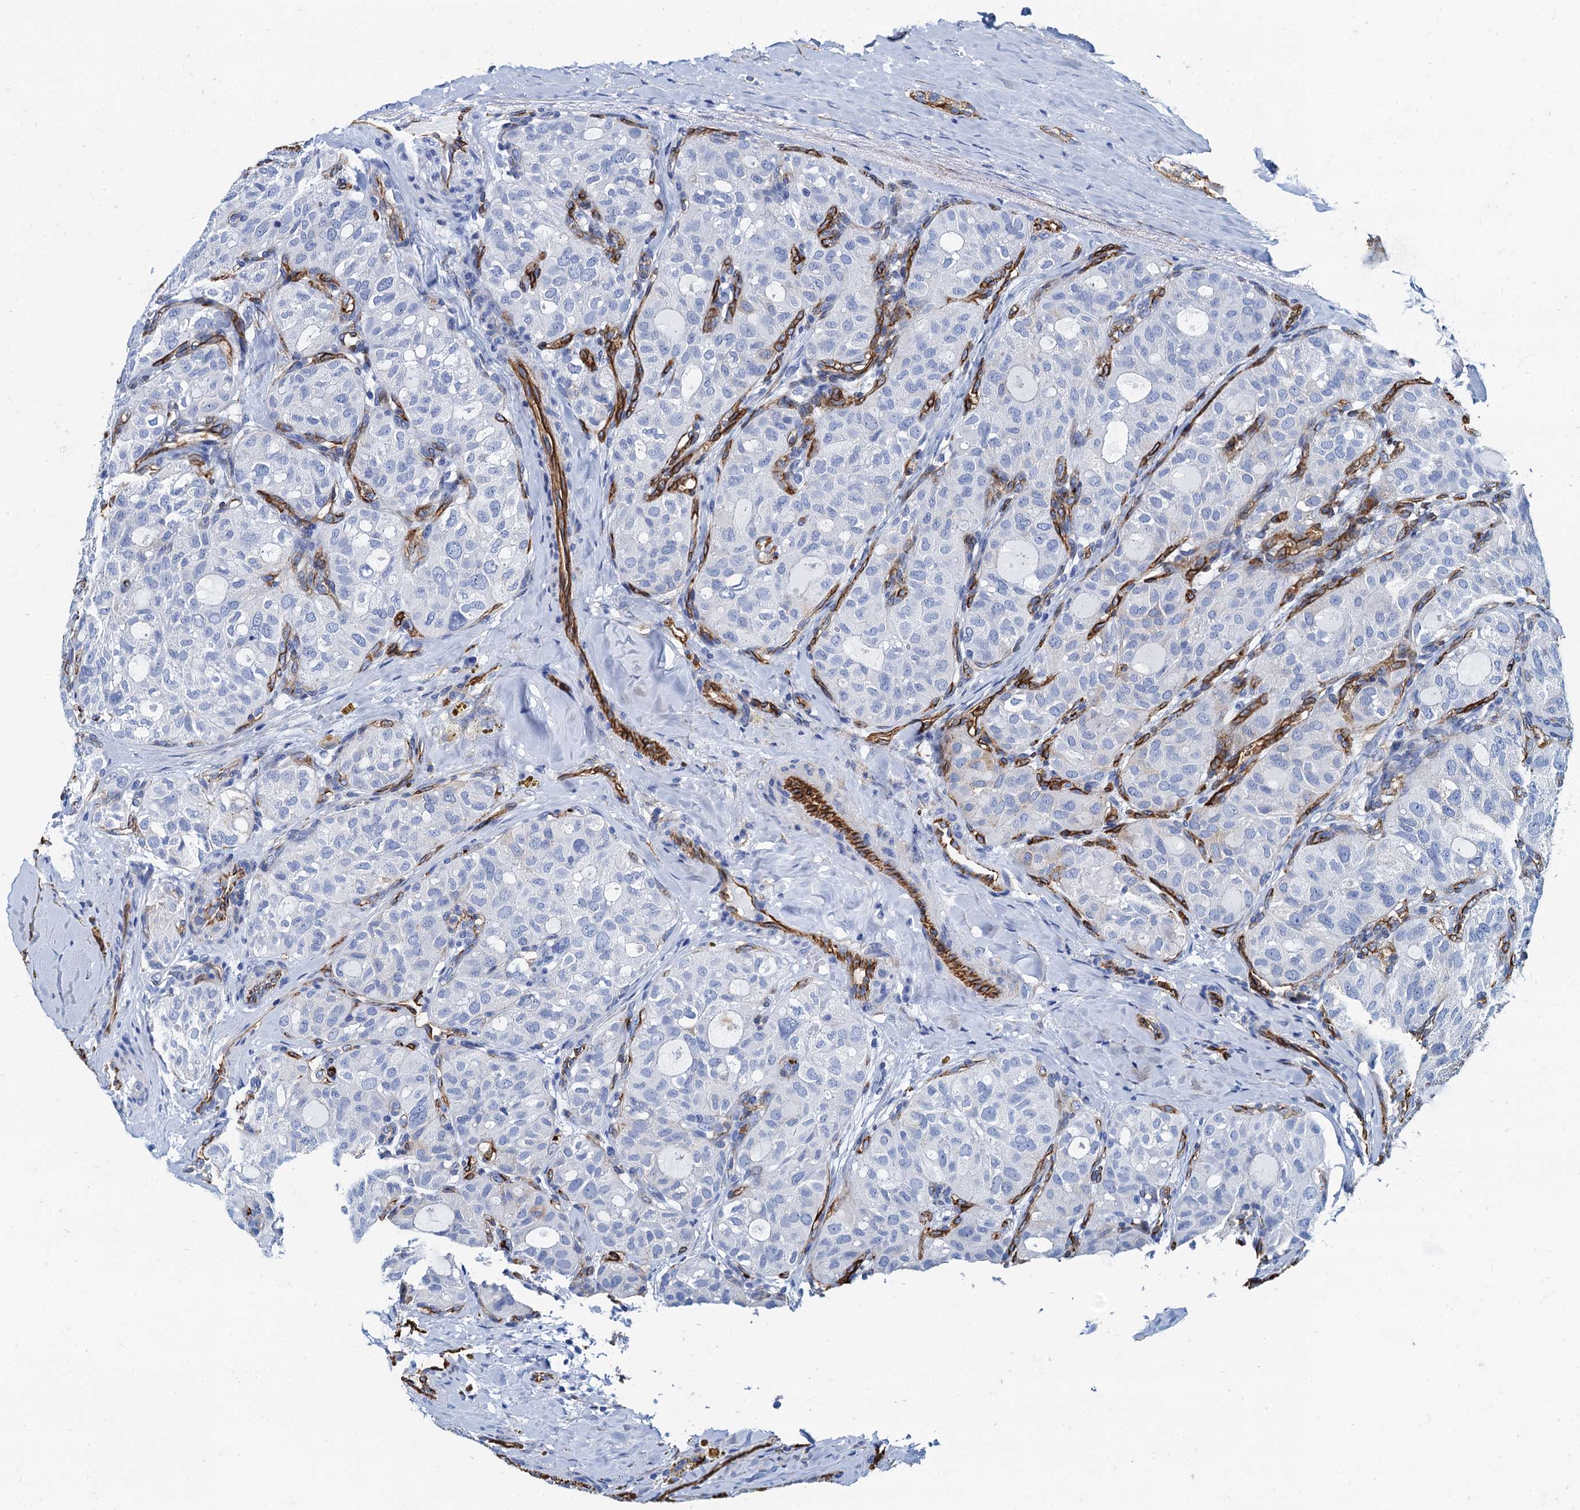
{"staining": {"intensity": "moderate", "quantity": "<25%", "location": "cytoplasmic/membranous"}, "tissue": "thyroid cancer", "cell_type": "Tumor cells", "image_type": "cancer", "snomed": [{"axis": "morphology", "description": "Follicular adenoma carcinoma, NOS"}, {"axis": "topography", "description": "Thyroid gland"}], "caption": "There is low levels of moderate cytoplasmic/membranous expression in tumor cells of thyroid cancer (follicular adenoma carcinoma), as demonstrated by immunohistochemical staining (brown color).", "gene": "CAVIN2", "patient": {"sex": "male", "age": 75}}